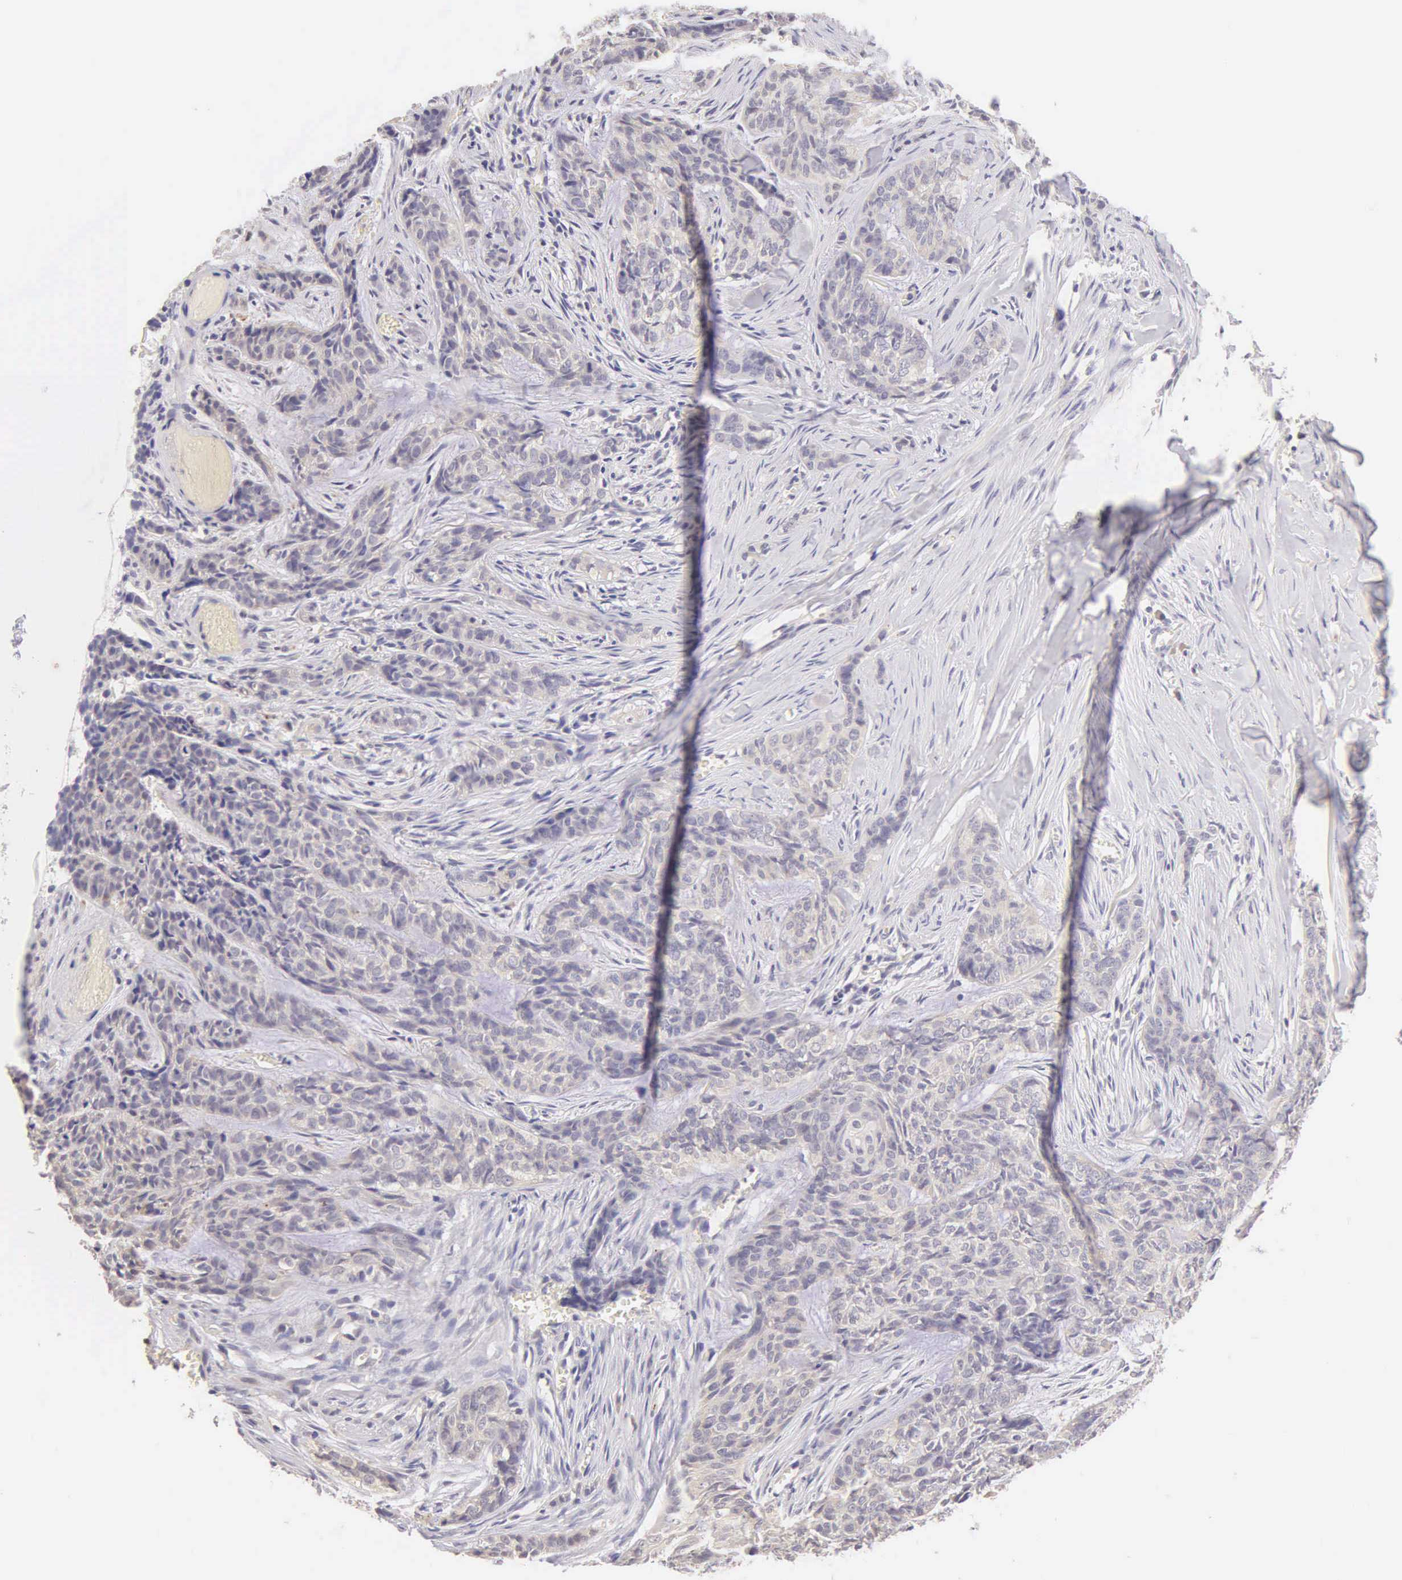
{"staining": {"intensity": "negative", "quantity": "none", "location": "none"}, "tissue": "skin cancer", "cell_type": "Tumor cells", "image_type": "cancer", "snomed": [{"axis": "morphology", "description": "Normal tissue, NOS"}, {"axis": "morphology", "description": "Basal cell carcinoma"}, {"axis": "topography", "description": "Skin"}], "caption": "Skin cancer (basal cell carcinoma) was stained to show a protein in brown. There is no significant positivity in tumor cells.", "gene": "ESR1", "patient": {"sex": "female", "age": 65}}